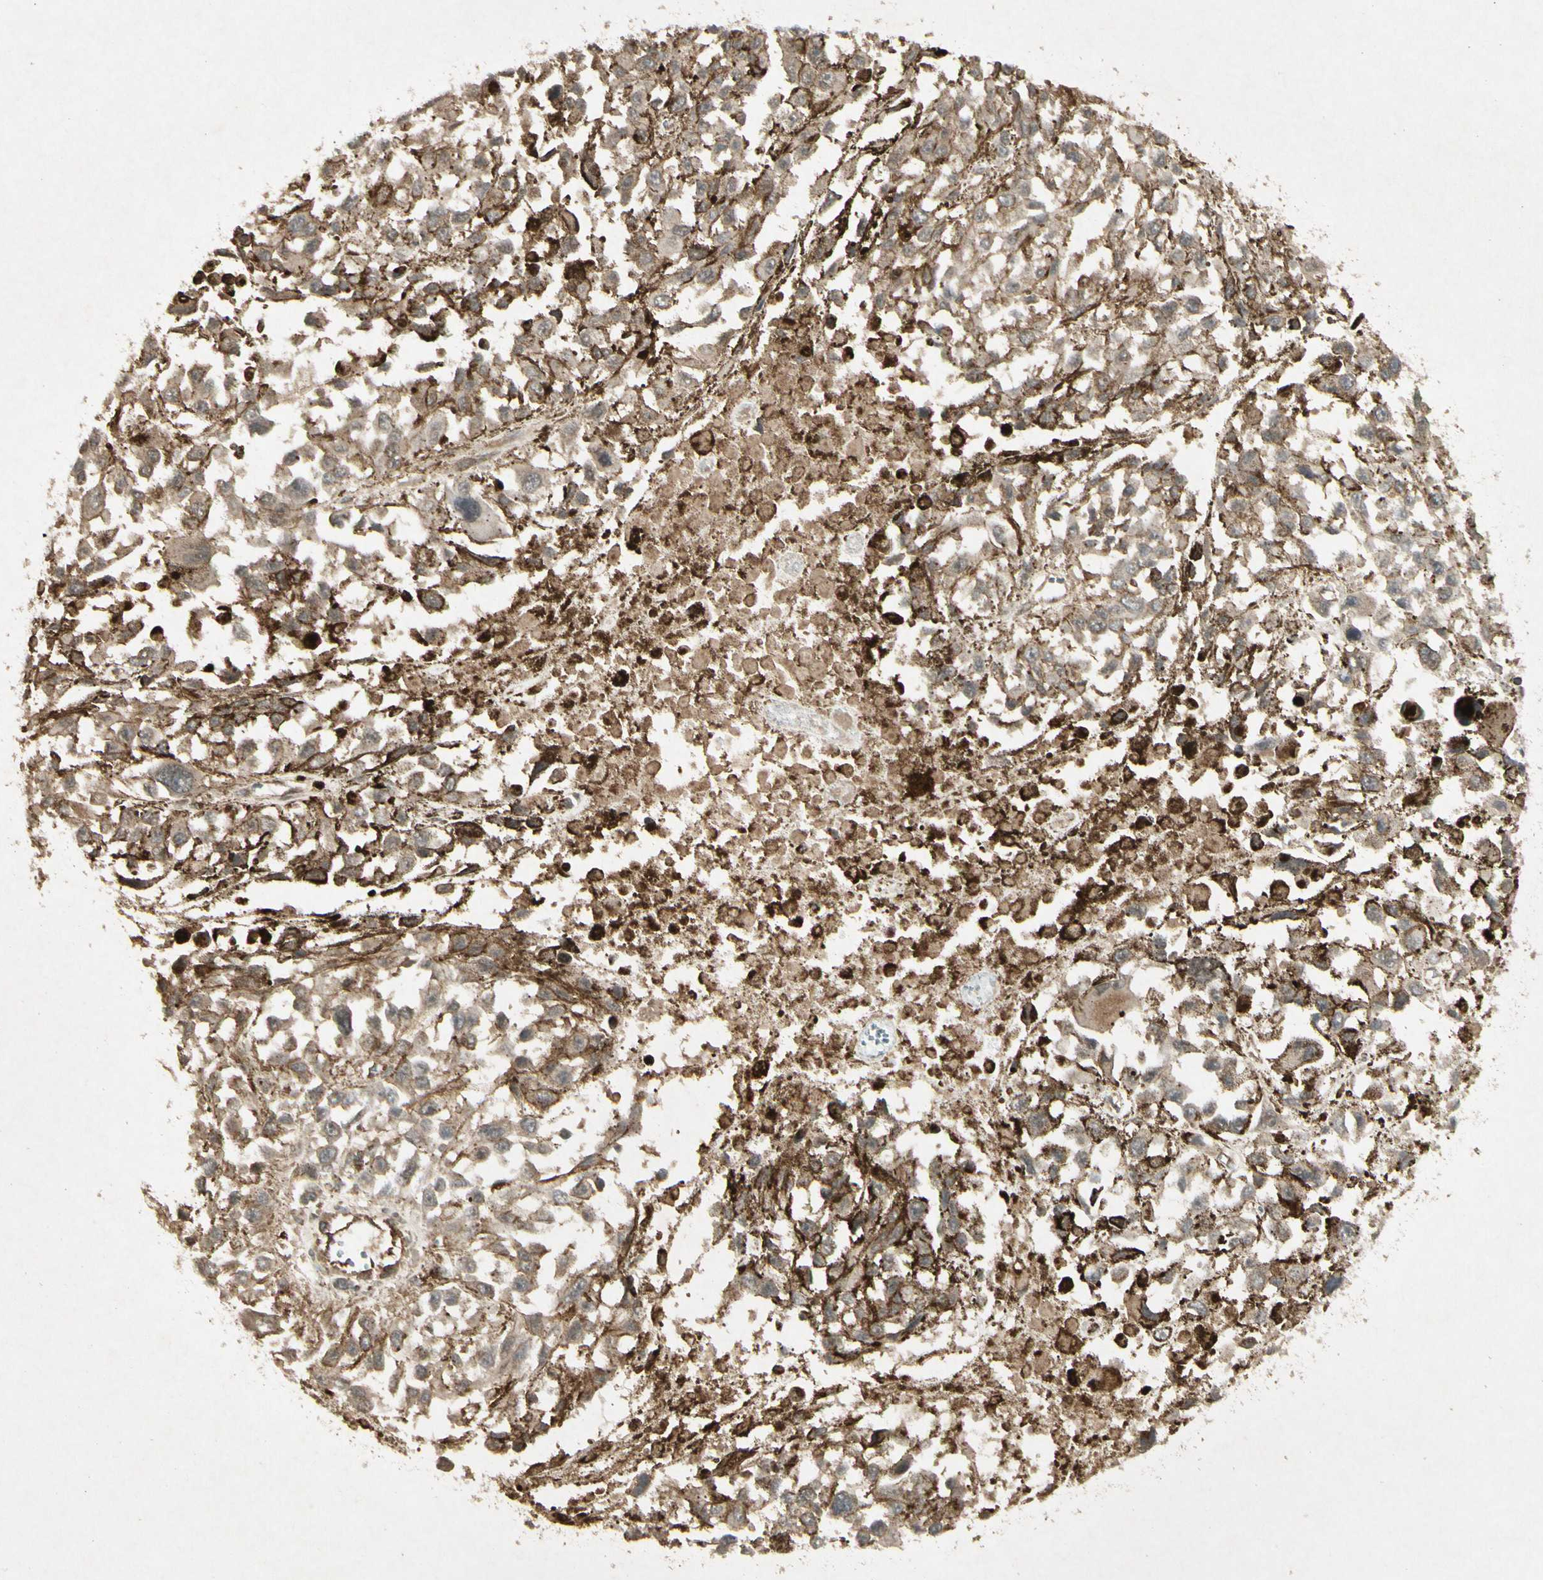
{"staining": {"intensity": "weak", "quantity": ">75%", "location": "cytoplasmic/membranous"}, "tissue": "melanoma", "cell_type": "Tumor cells", "image_type": "cancer", "snomed": [{"axis": "morphology", "description": "Malignant melanoma, Metastatic site"}, {"axis": "topography", "description": "Lymph node"}], "caption": "Protein expression analysis of malignant melanoma (metastatic site) demonstrates weak cytoplasmic/membranous staining in approximately >75% of tumor cells. Using DAB (3,3'-diaminobenzidine) (brown) and hematoxylin (blue) stains, captured at high magnification using brightfield microscopy.", "gene": "JAG1", "patient": {"sex": "male", "age": 59}}